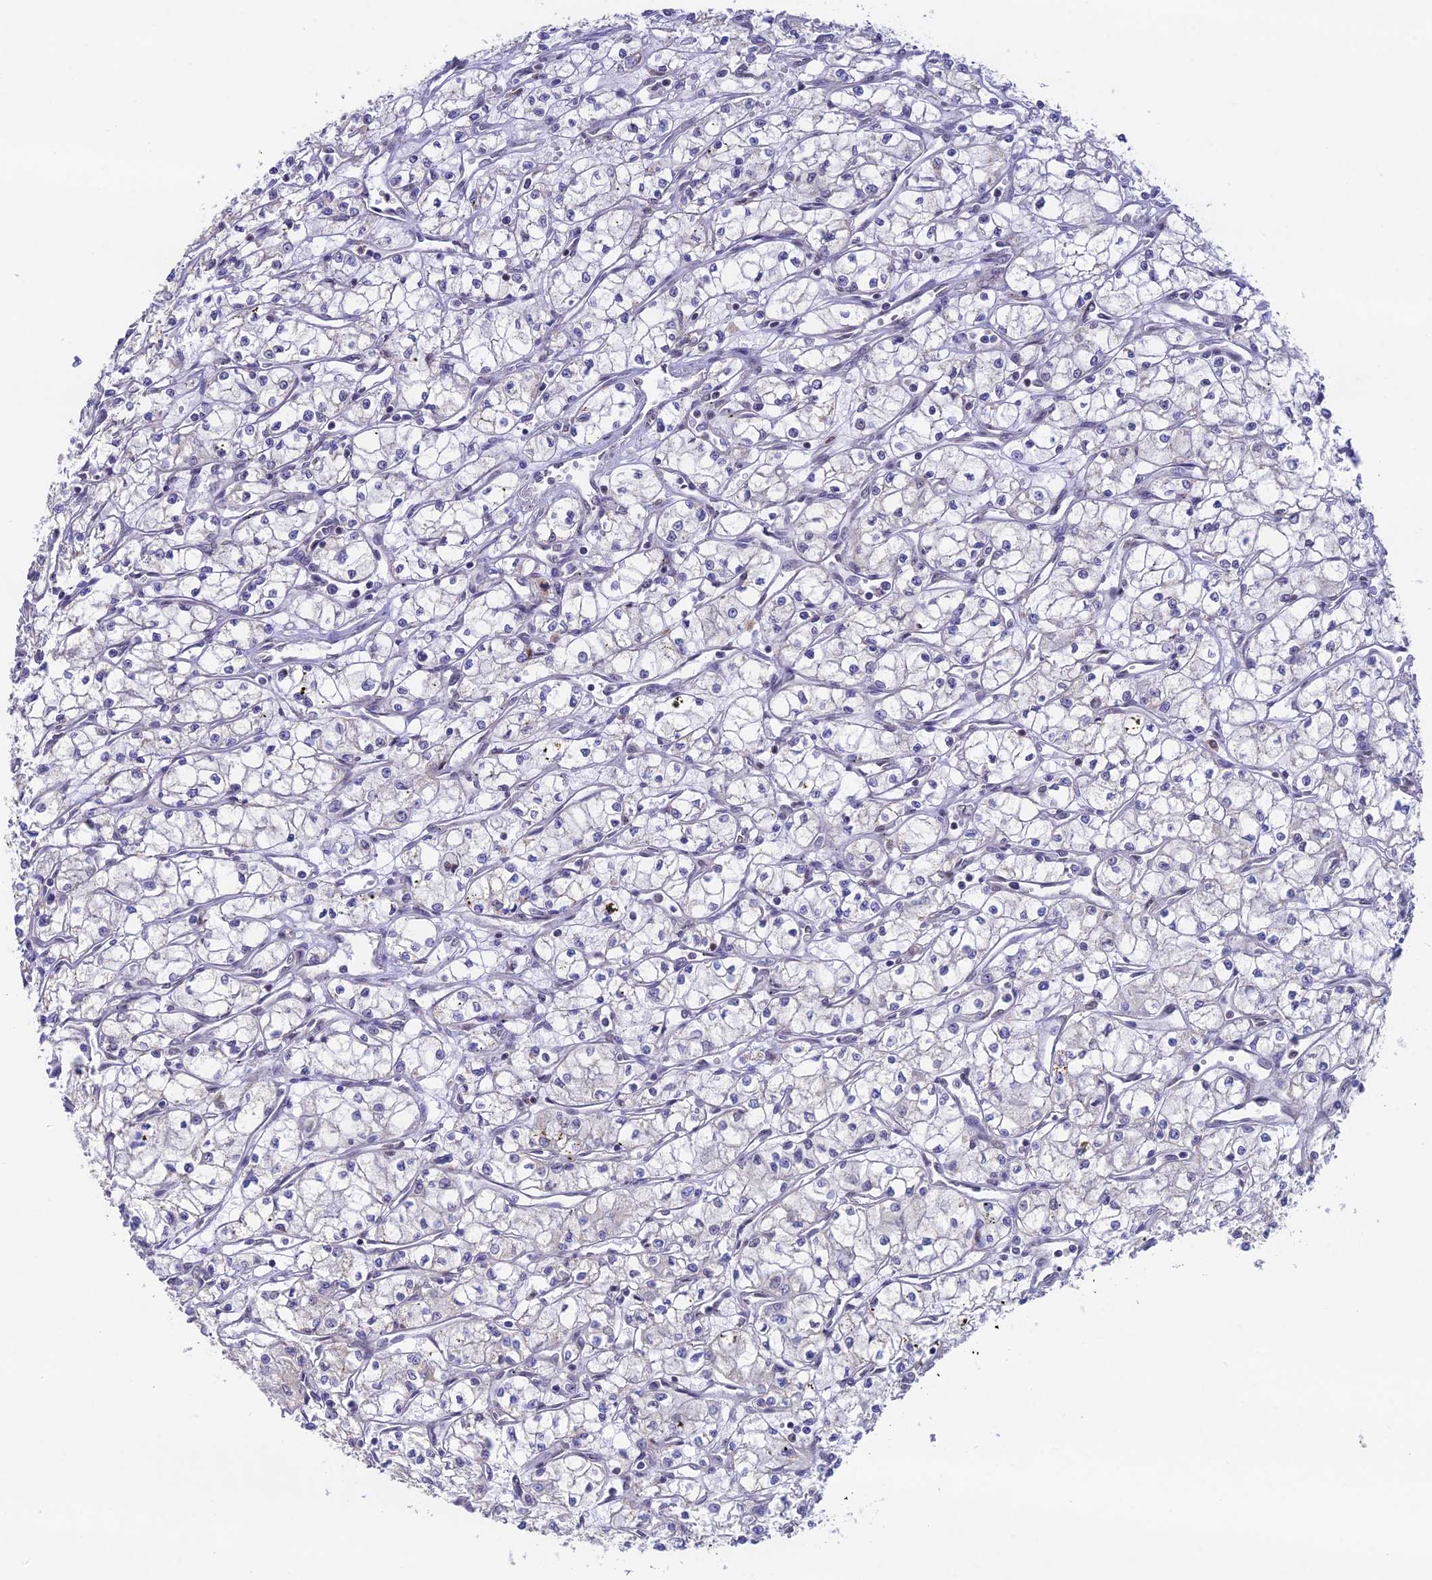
{"staining": {"intensity": "negative", "quantity": "none", "location": "none"}, "tissue": "renal cancer", "cell_type": "Tumor cells", "image_type": "cancer", "snomed": [{"axis": "morphology", "description": "Adenocarcinoma, NOS"}, {"axis": "topography", "description": "Kidney"}], "caption": "IHC image of human adenocarcinoma (renal) stained for a protein (brown), which displays no positivity in tumor cells.", "gene": "THOC7", "patient": {"sex": "male", "age": 59}}